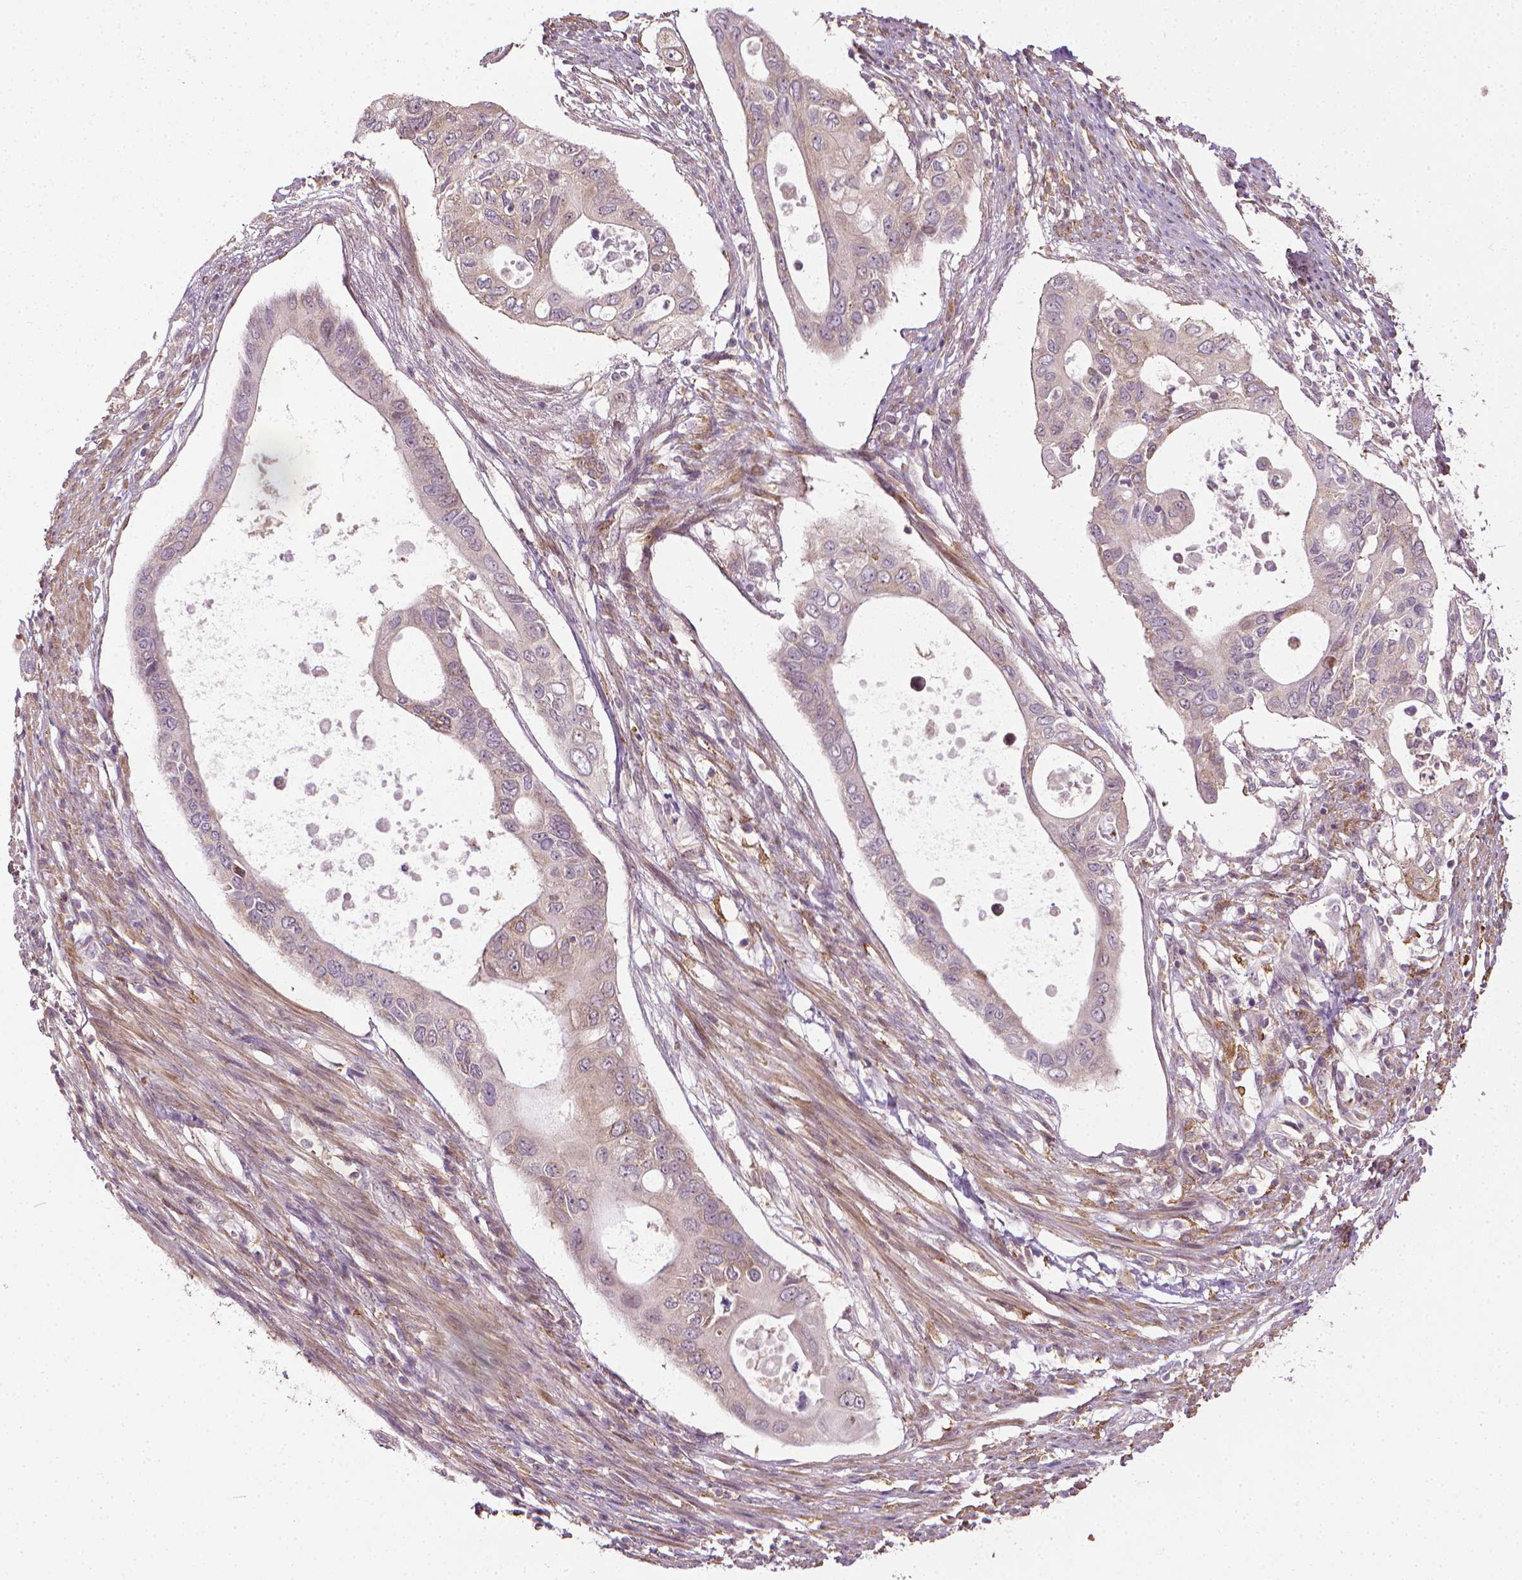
{"staining": {"intensity": "weak", "quantity": ">75%", "location": "cytoplasmic/membranous"}, "tissue": "pancreatic cancer", "cell_type": "Tumor cells", "image_type": "cancer", "snomed": [{"axis": "morphology", "description": "Adenocarcinoma, NOS"}, {"axis": "topography", "description": "Pancreas"}], "caption": "Immunohistochemical staining of human pancreatic cancer reveals low levels of weak cytoplasmic/membranous protein positivity in approximately >75% of tumor cells.", "gene": "PRAG1", "patient": {"sex": "female", "age": 63}}